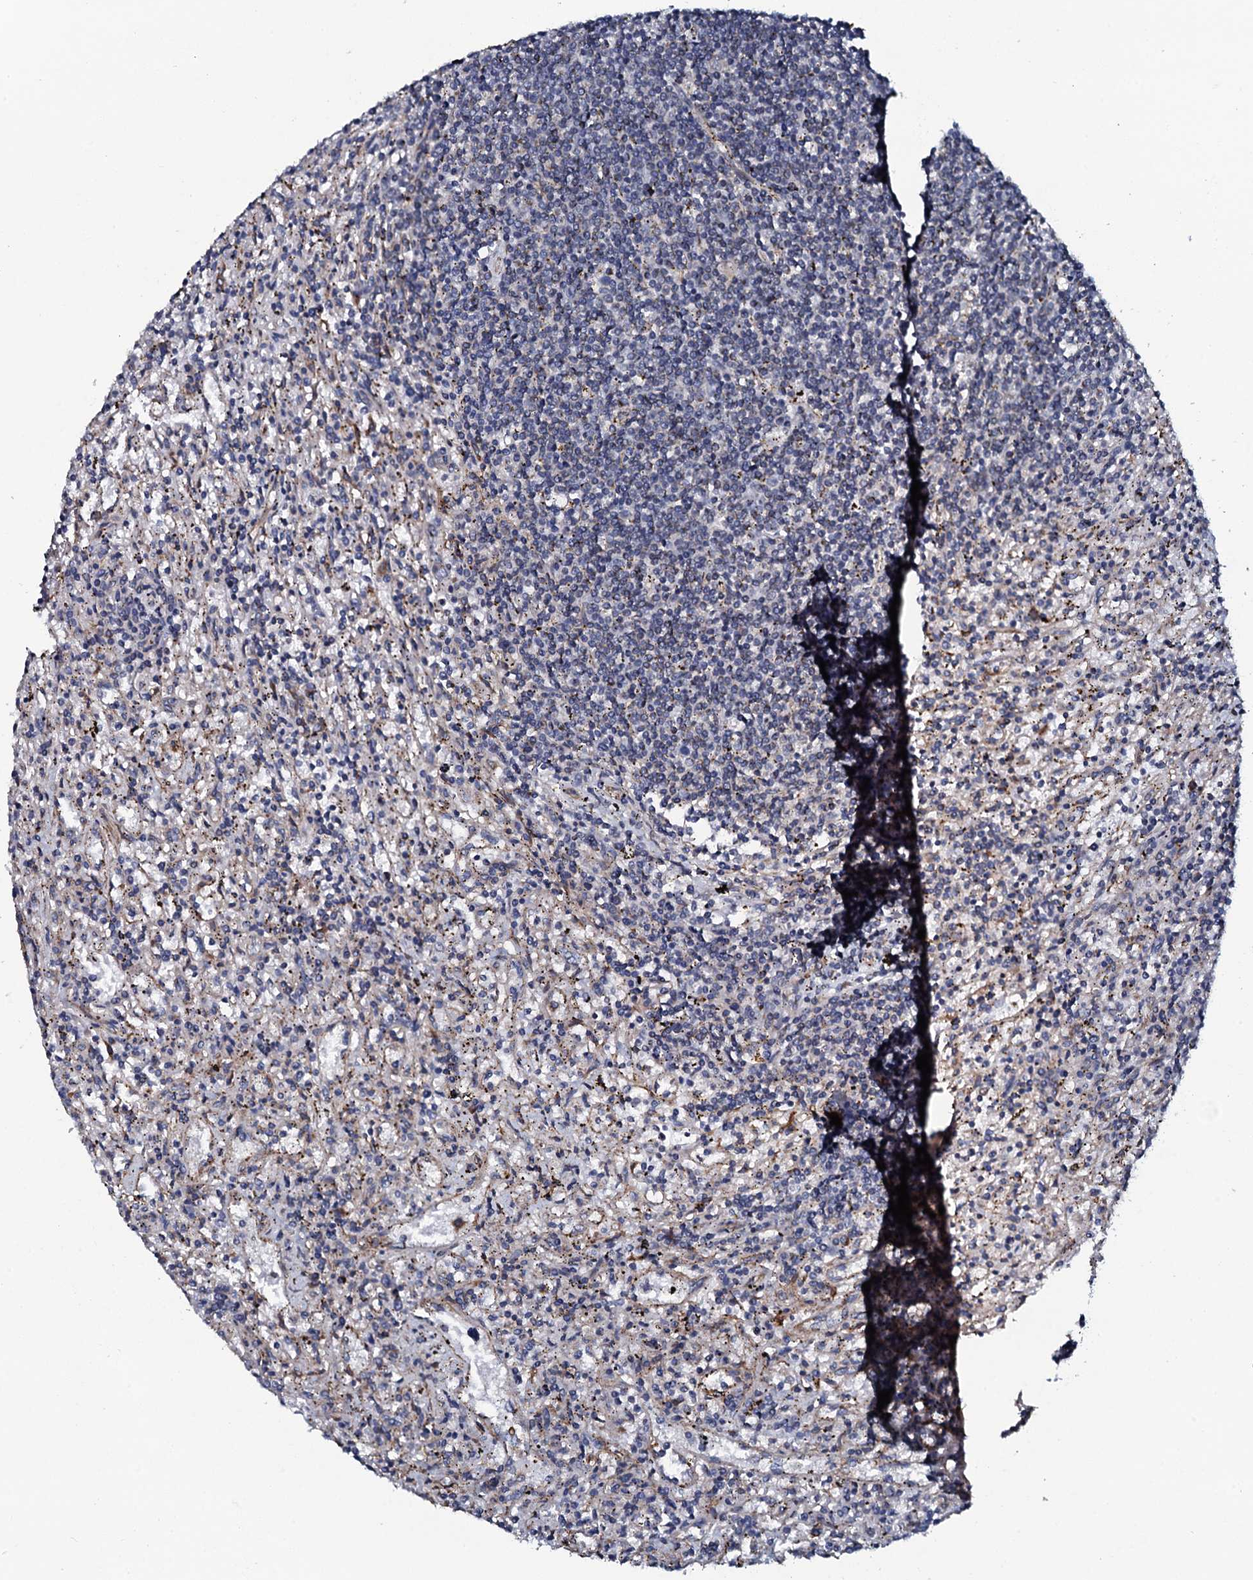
{"staining": {"intensity": "negative", "quantity": "none", "location": "none"}, "tissue": "lymphoma", "cell_type": "Tumor cells", "image_type": "cancer", "snomed": [{"axis": "morphology", "description": "Malignant lymphoma, non-Hodgkin's type, Low grade"}, {"axis": "topography", "description": "Spleen"}], "caption": "High magnification brightfield microscopy of low-grade malignant lymphoma, non-Hodgkin's type stained with DAB (brown) and counterstained with hematoxylin (blue): tumor cells show no significant expression.", "gene": "TMEM151A", "patient": {"sex": "male", "age": 76}}